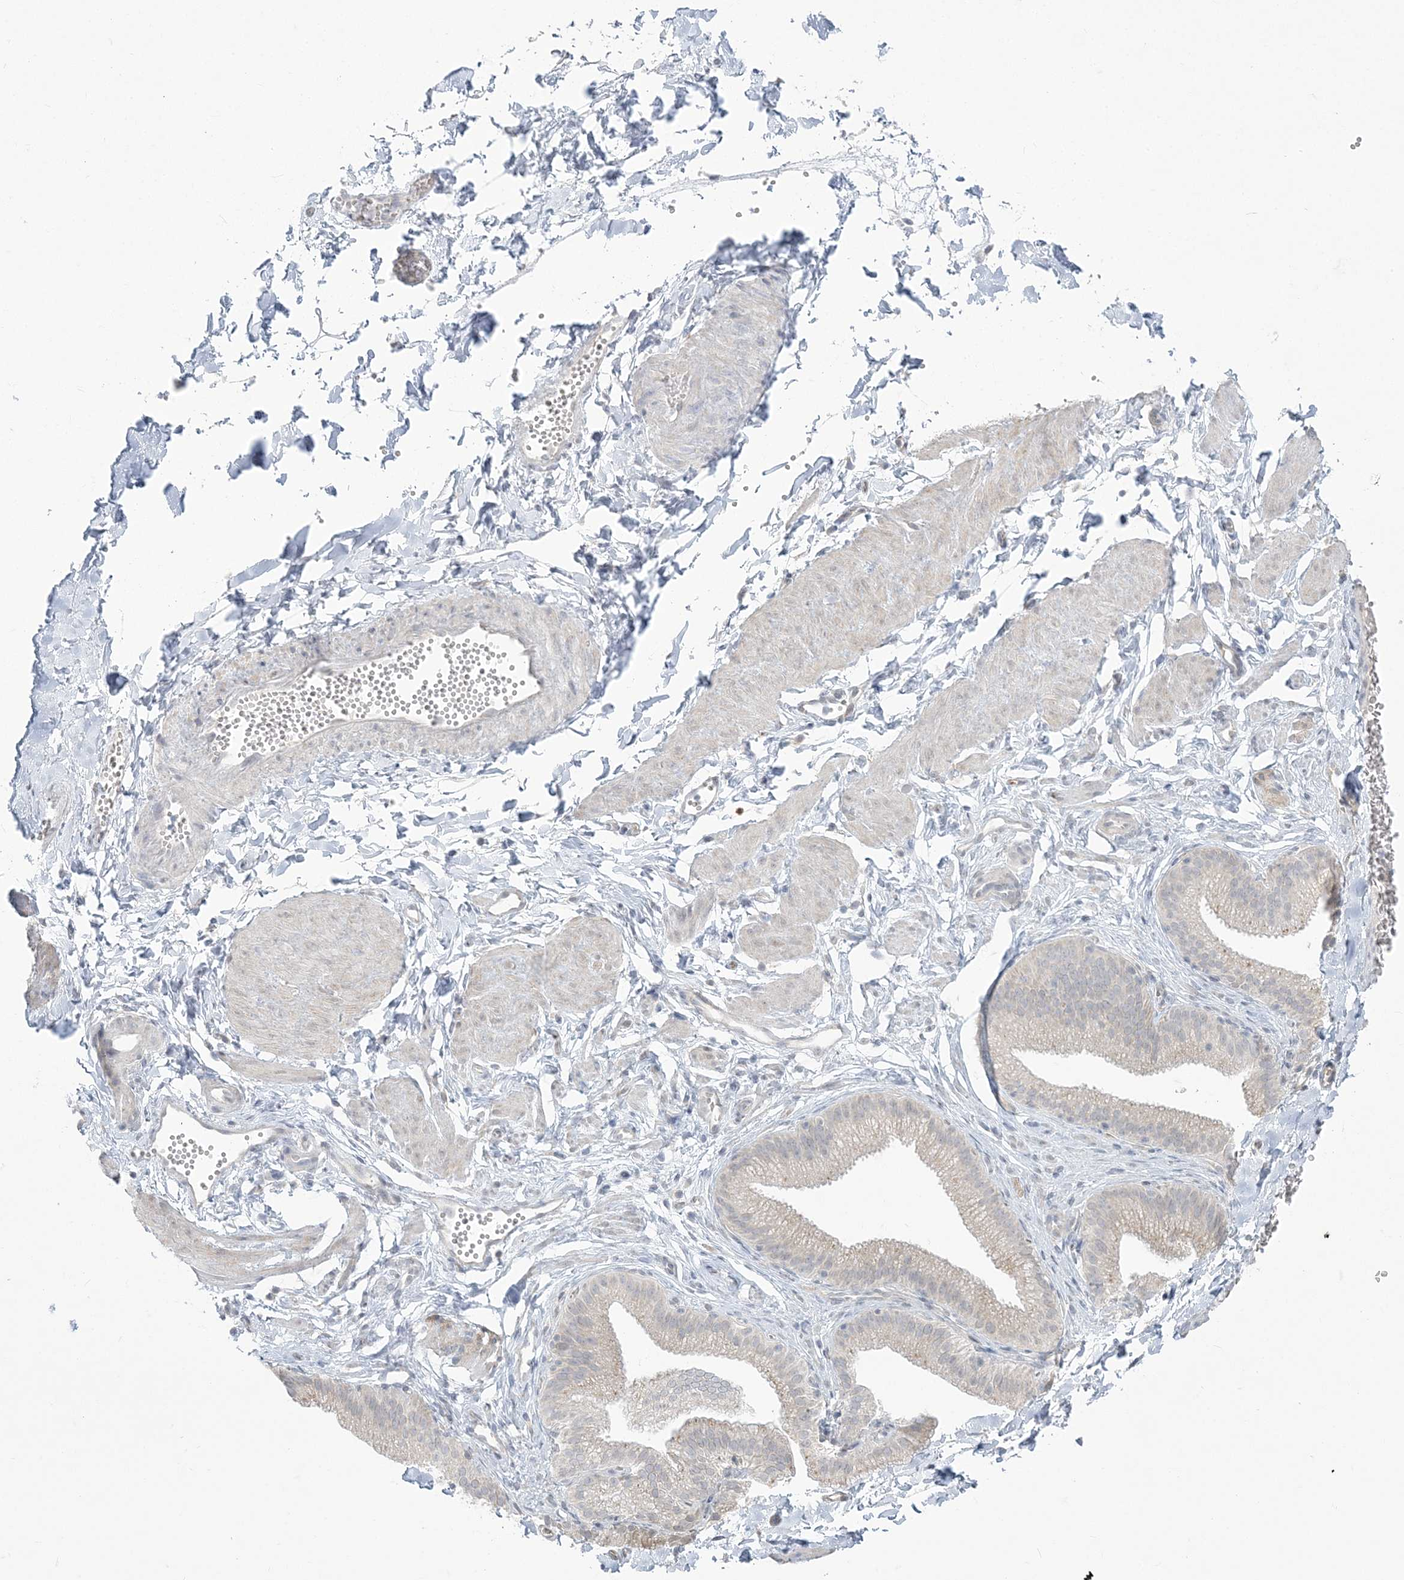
{"staining": {"intensity": "negative", "quantity": "none", "location": "none"}, "tissue": "adipose tissue", "cell_type": "Adipocytes", "image_type": "normal", "snomed": [{"axis": "morphology", "description": "Normal tissue, NOS"}, {"axis": "topography", "description": "Gallbladder"}, {"axis": "topography", "description": "Peripheral nerve tissue"}], "caption": "This is a micrograph of immunohistochemistry staining of benign adipose tissue, which shows no staining in adipocytes.", "gene": "ZC3H6", "patient": {"sex": "male", "age": 38}}